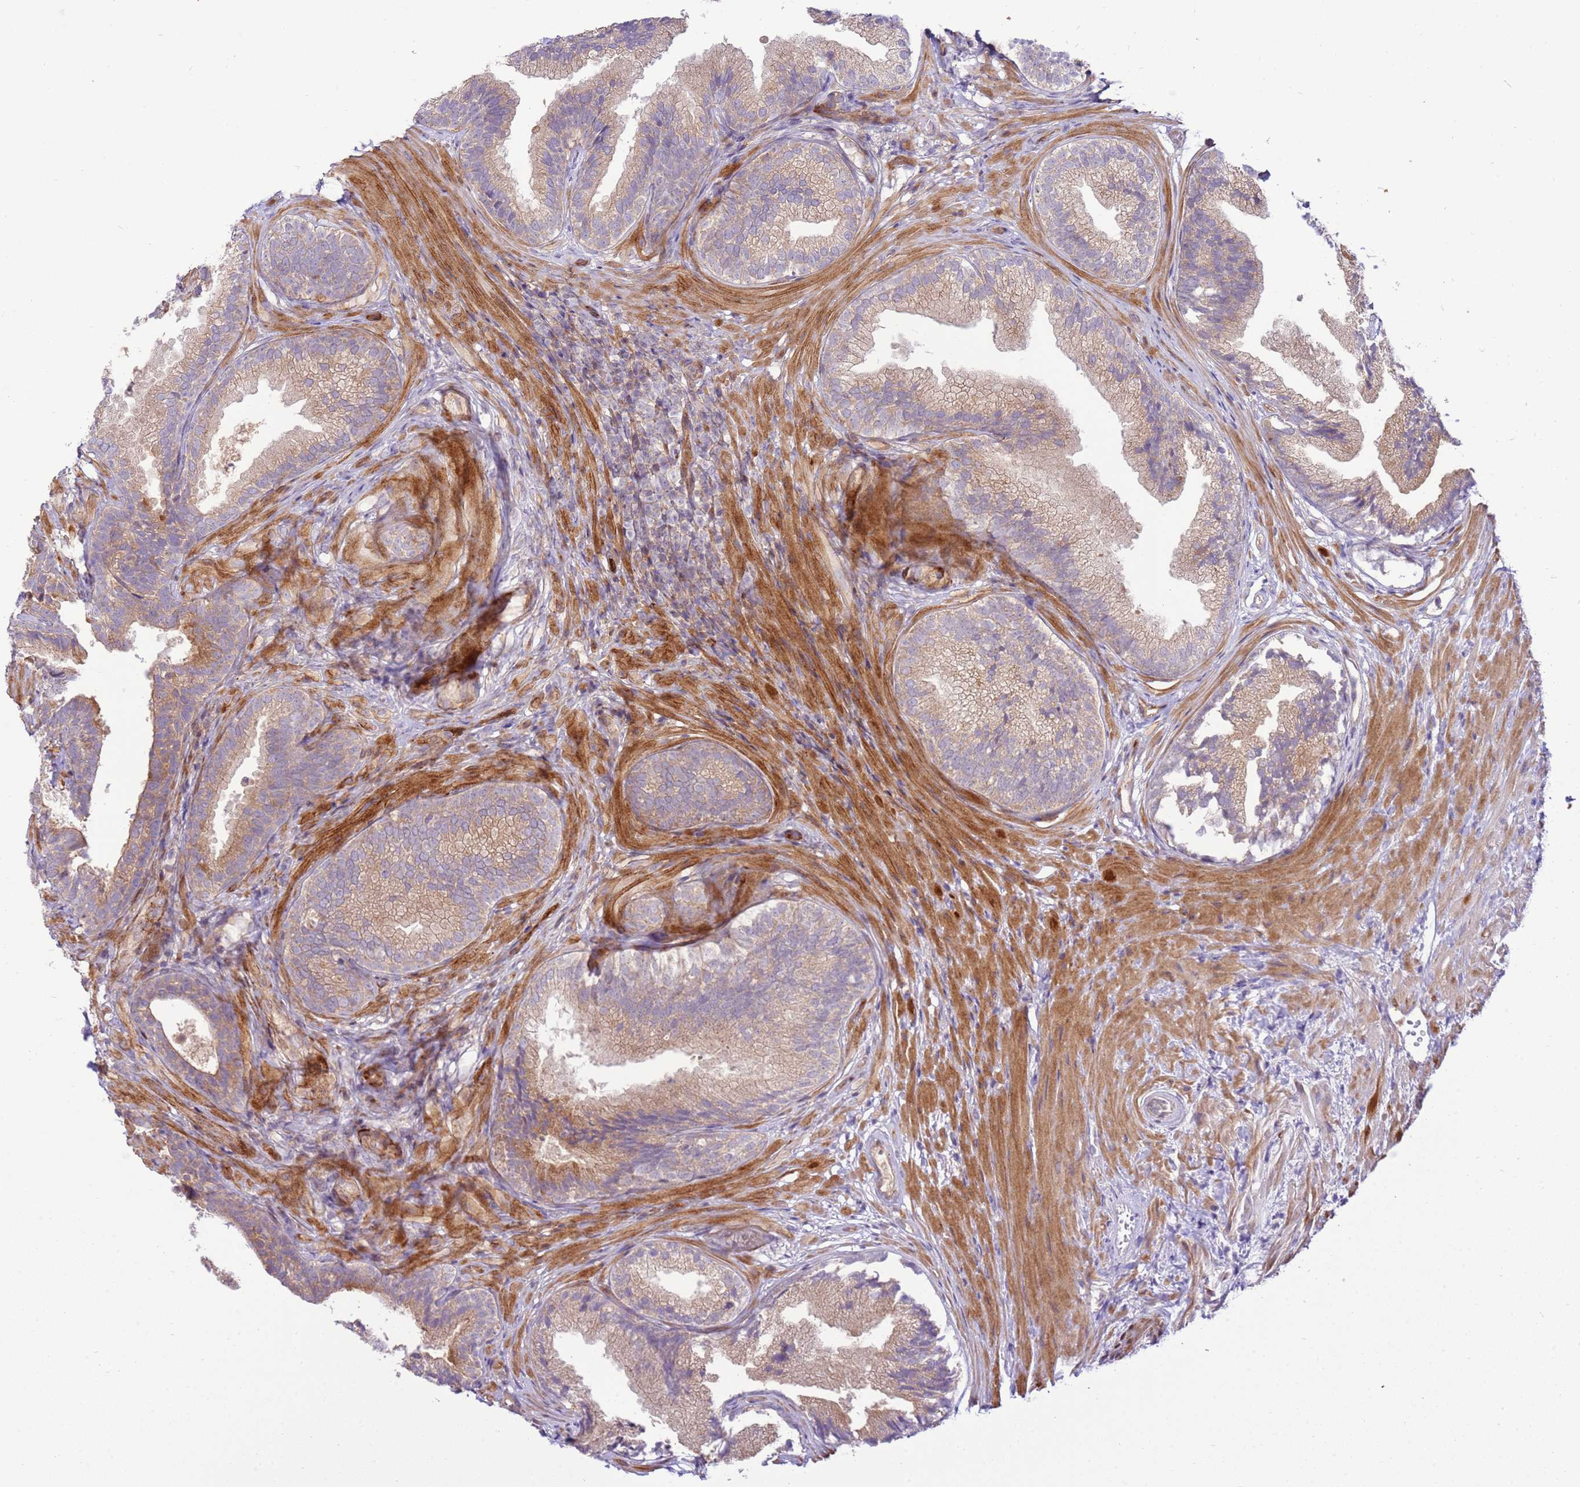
{"staining": {"intensity": "strong", "quantity": "25%-75%", "location": "cytoplasmic/membranous"}, "tissue": "prostate", "cell_type": "Glandular cells", "image_type": "normal", "snomed": [{"axis": "morphology", "description": "Normal tissue, NOS"}, {"axis": "topography", "description": "Prostate"}], "caption": "High-magnification brightfield microscopy of normal prostate stained with DAB (brown) and counterstained with hematoxylin (blue). glandular cells exhibit strong cytoplasmic/membranous expression is present in about25%-75% of cells.", "gene": "ZNF624", "patient": {"sex": "male", "age": 76}}